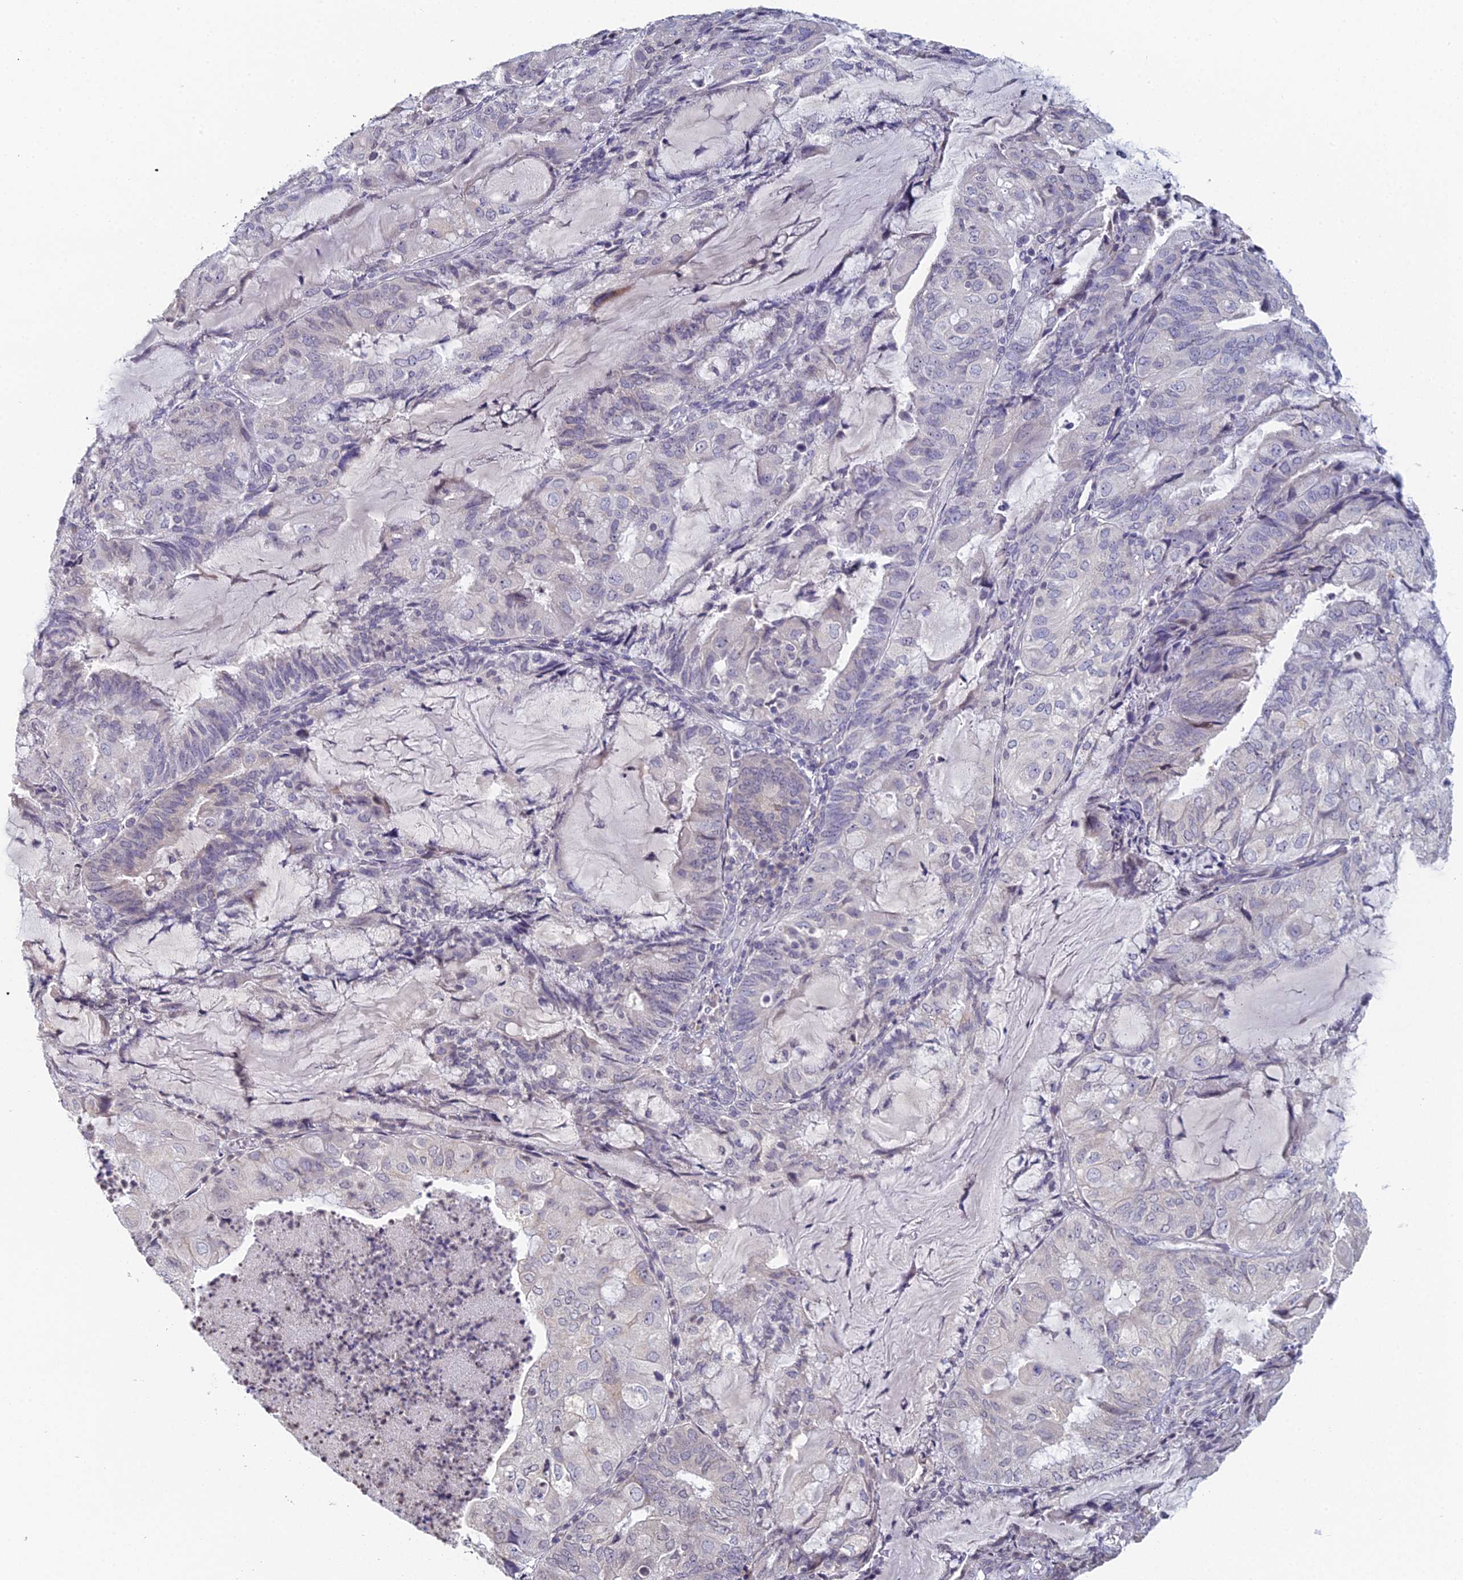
{"staining": {"intensity": "negative", "quantity": "none", "location": "none"}, "tissue": "endometrial cancer", "cell_type": "Tumor cells", "image_type": "cancer", "snomed": [{"axis": "morphology", "description": "Adenocarcinoma, NOS"}, {"axis": "topography", "description": "Endometrium"}], "caption": "Protein analysis of adenocarcinoma (endometrial) exhibits no significant expression in tumor cells.", "gene": "PRR22", "patient": {"sex": "female", "age": 81}}